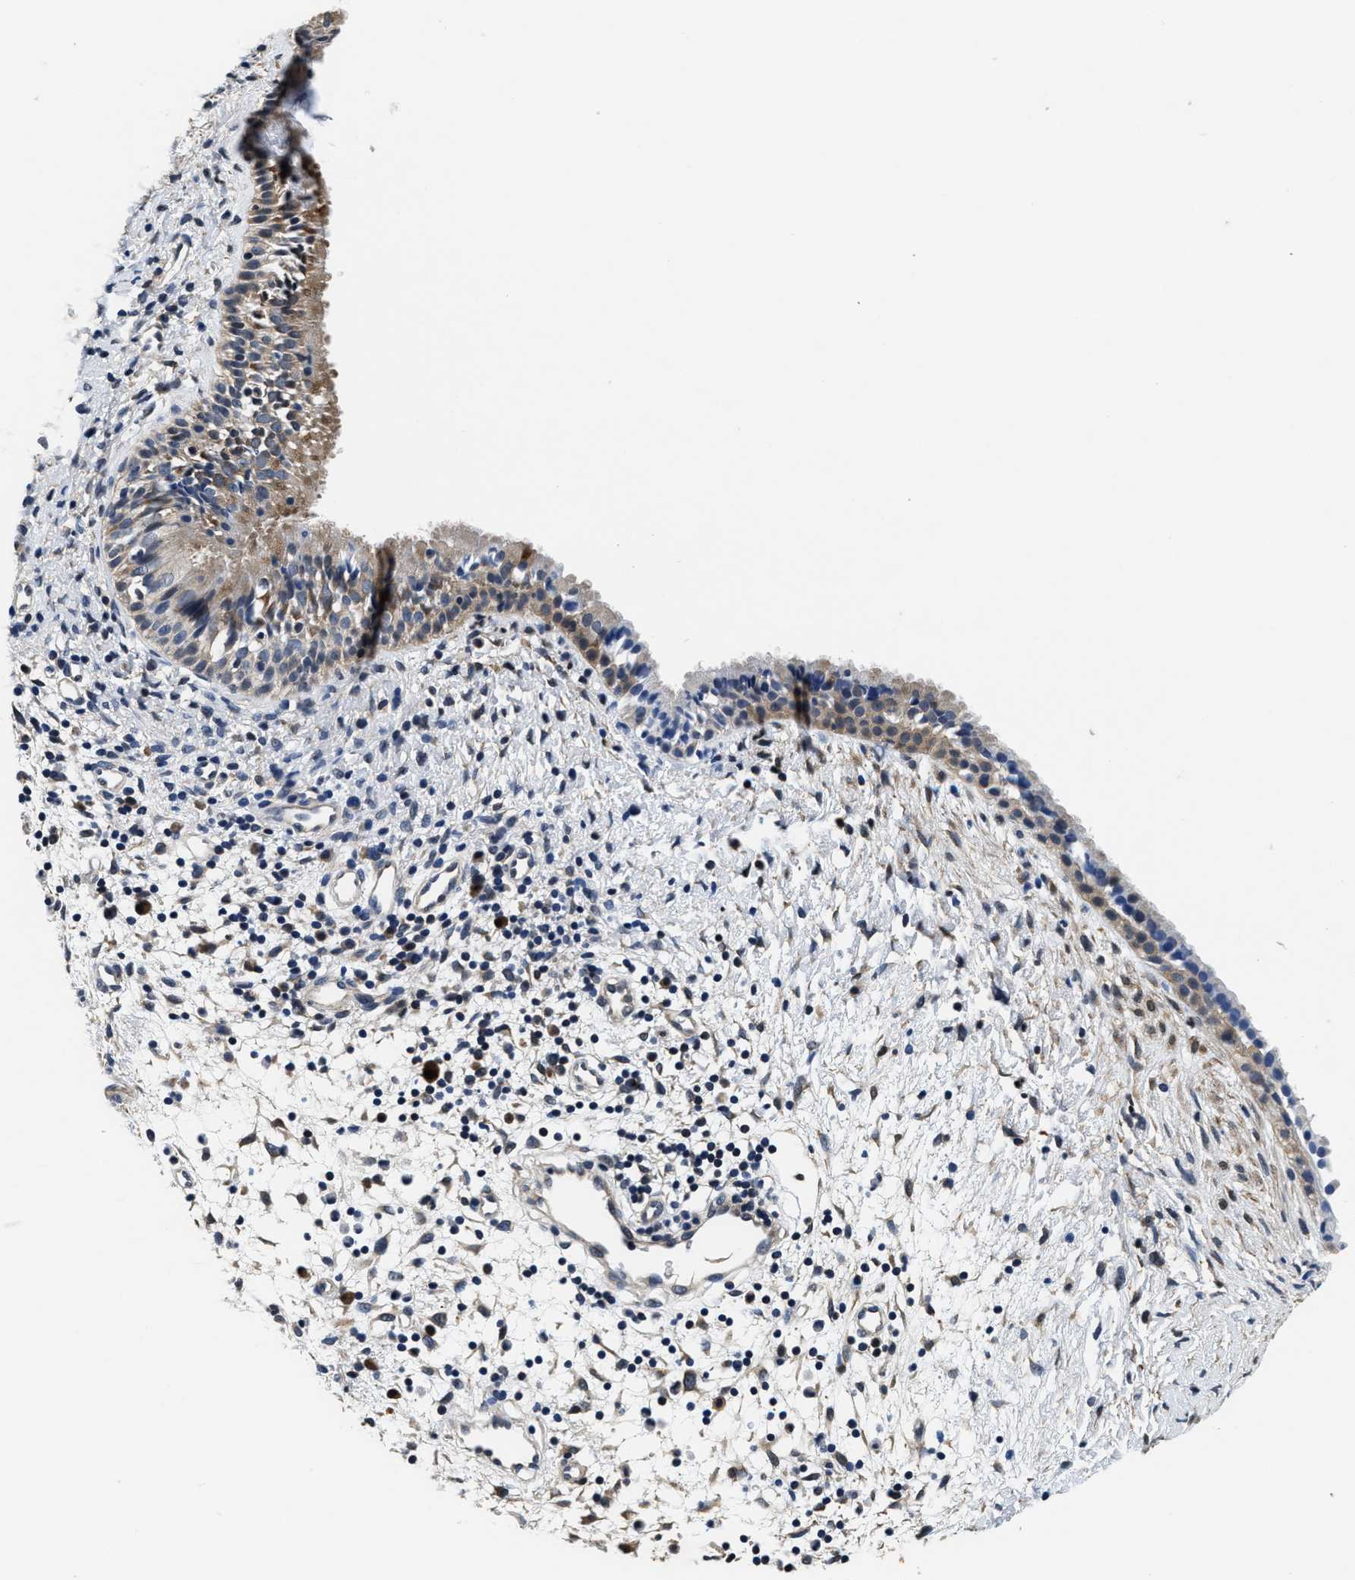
{"staining": {"intensity": "weak", "quantity": "25%-75%", "location": "cytoplasmic/membranous"}, "tissue": "nasopharynx", "cell_type": "Respiratory epithelial cells", "image_type": "normal", "snomed": [{"axis": "morphology", "description": "Normal tissue, NOS"}, {"axis": "topography", "description": "Nasopharynx"}], "caption": "Immunohistochemical staining of unremarkable human nasopharynx shows low levels of weak cytoplasmic/membranous expression in about 25%-75% of respiratory epithelial cells.", "gene": "PHPT1", "patient": {"sex": "male", "age": 22}}